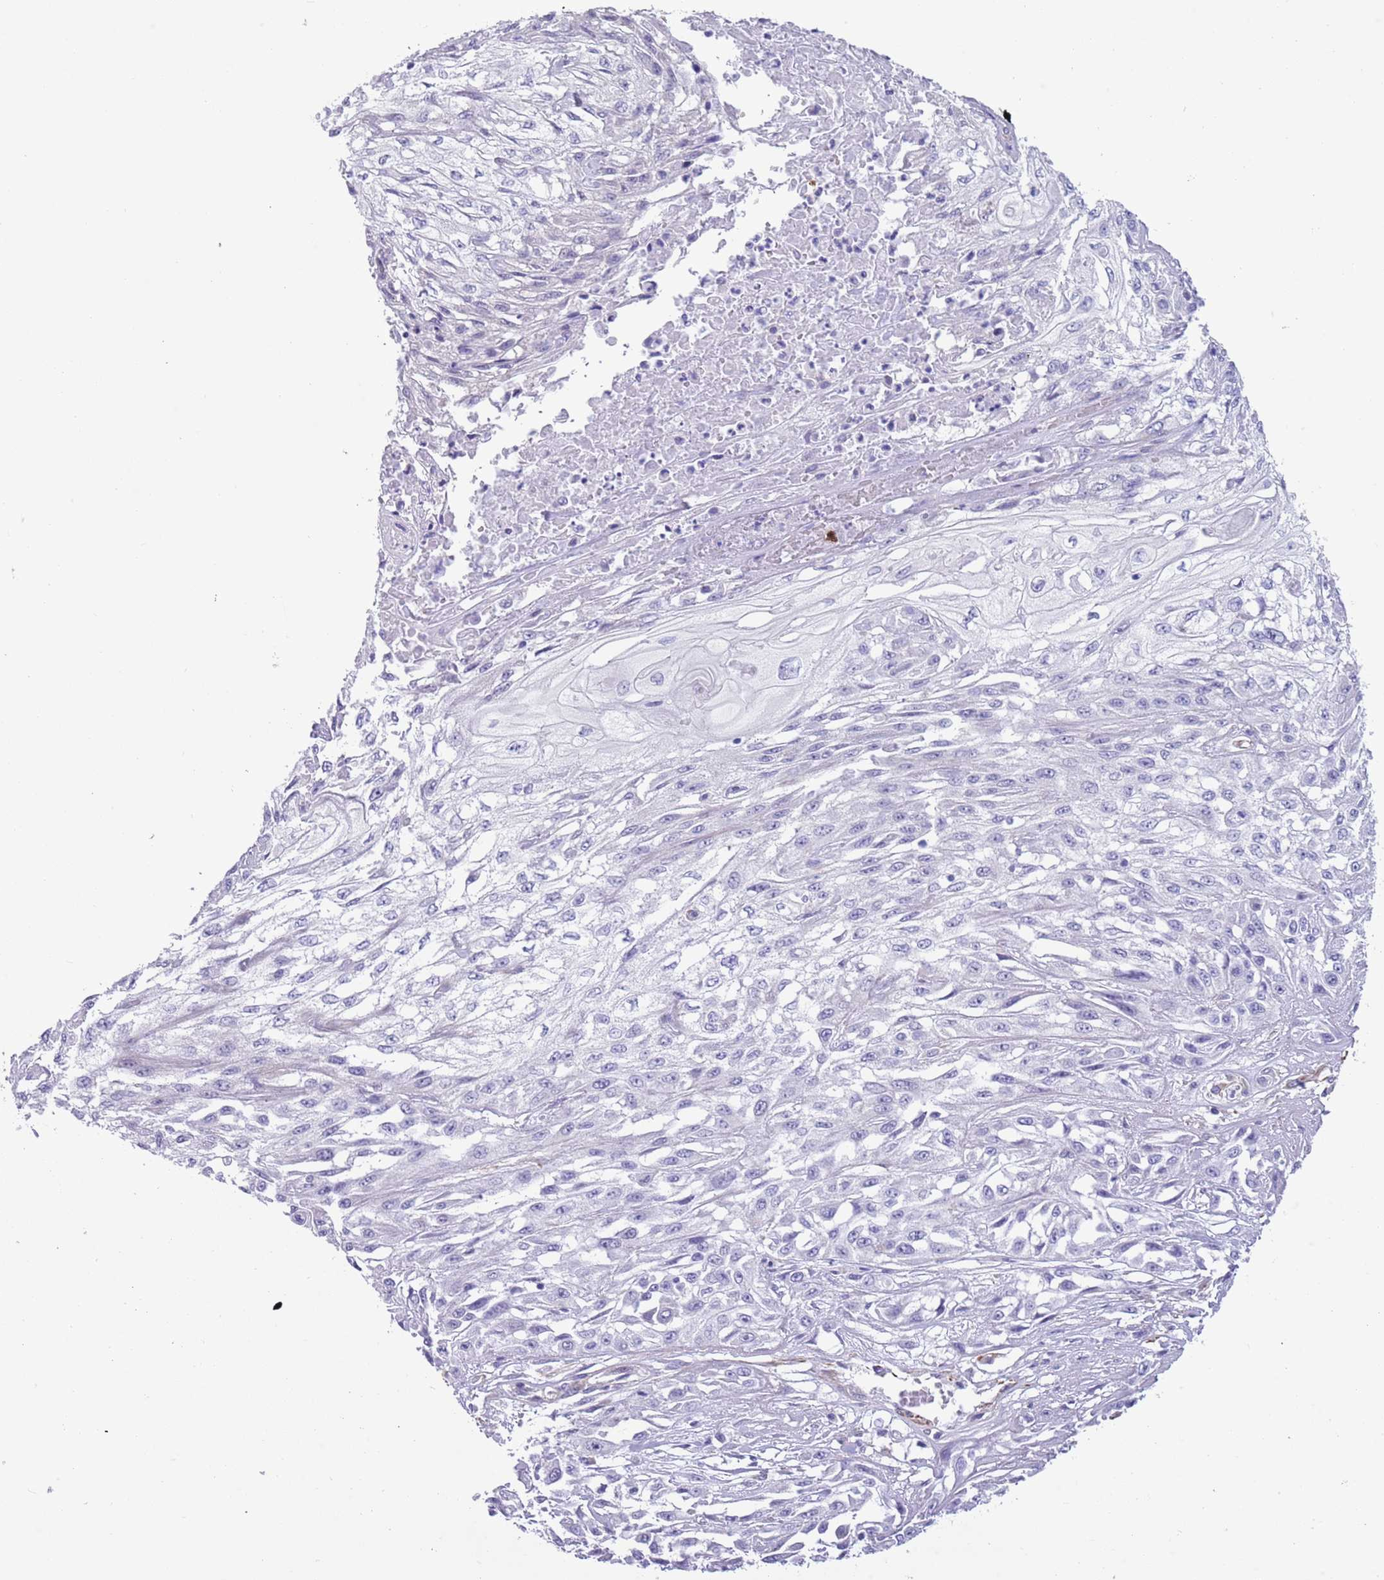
{"staining": {"intensity": "negative", "quantity": "none", "location": "none"}, "tissue": "skin cancer", "cell_type": "Tumor cells", "image_type": "cancer", "snomed": [{"axis": "morphology", "description": "Squamous cell carcinoma, NOS"}, {"axis": "morphology", "description": "Squamous cell carcinoma, metastatic, NOS"}, {"axis": "topography", "description": "Skin"}, {"axis": "topography", "description": "Lymph node"}], "caption": "Immunohistochemistry (IHC) image of neoplastic tissue: skin squamous cell carcinoma stained with DAB (3,3'-diaminobenzidine) exhibits no significant protein expression in tumor cells.", "gene": "TSGA13", "patient": {"sex": "male", "age": 75}}